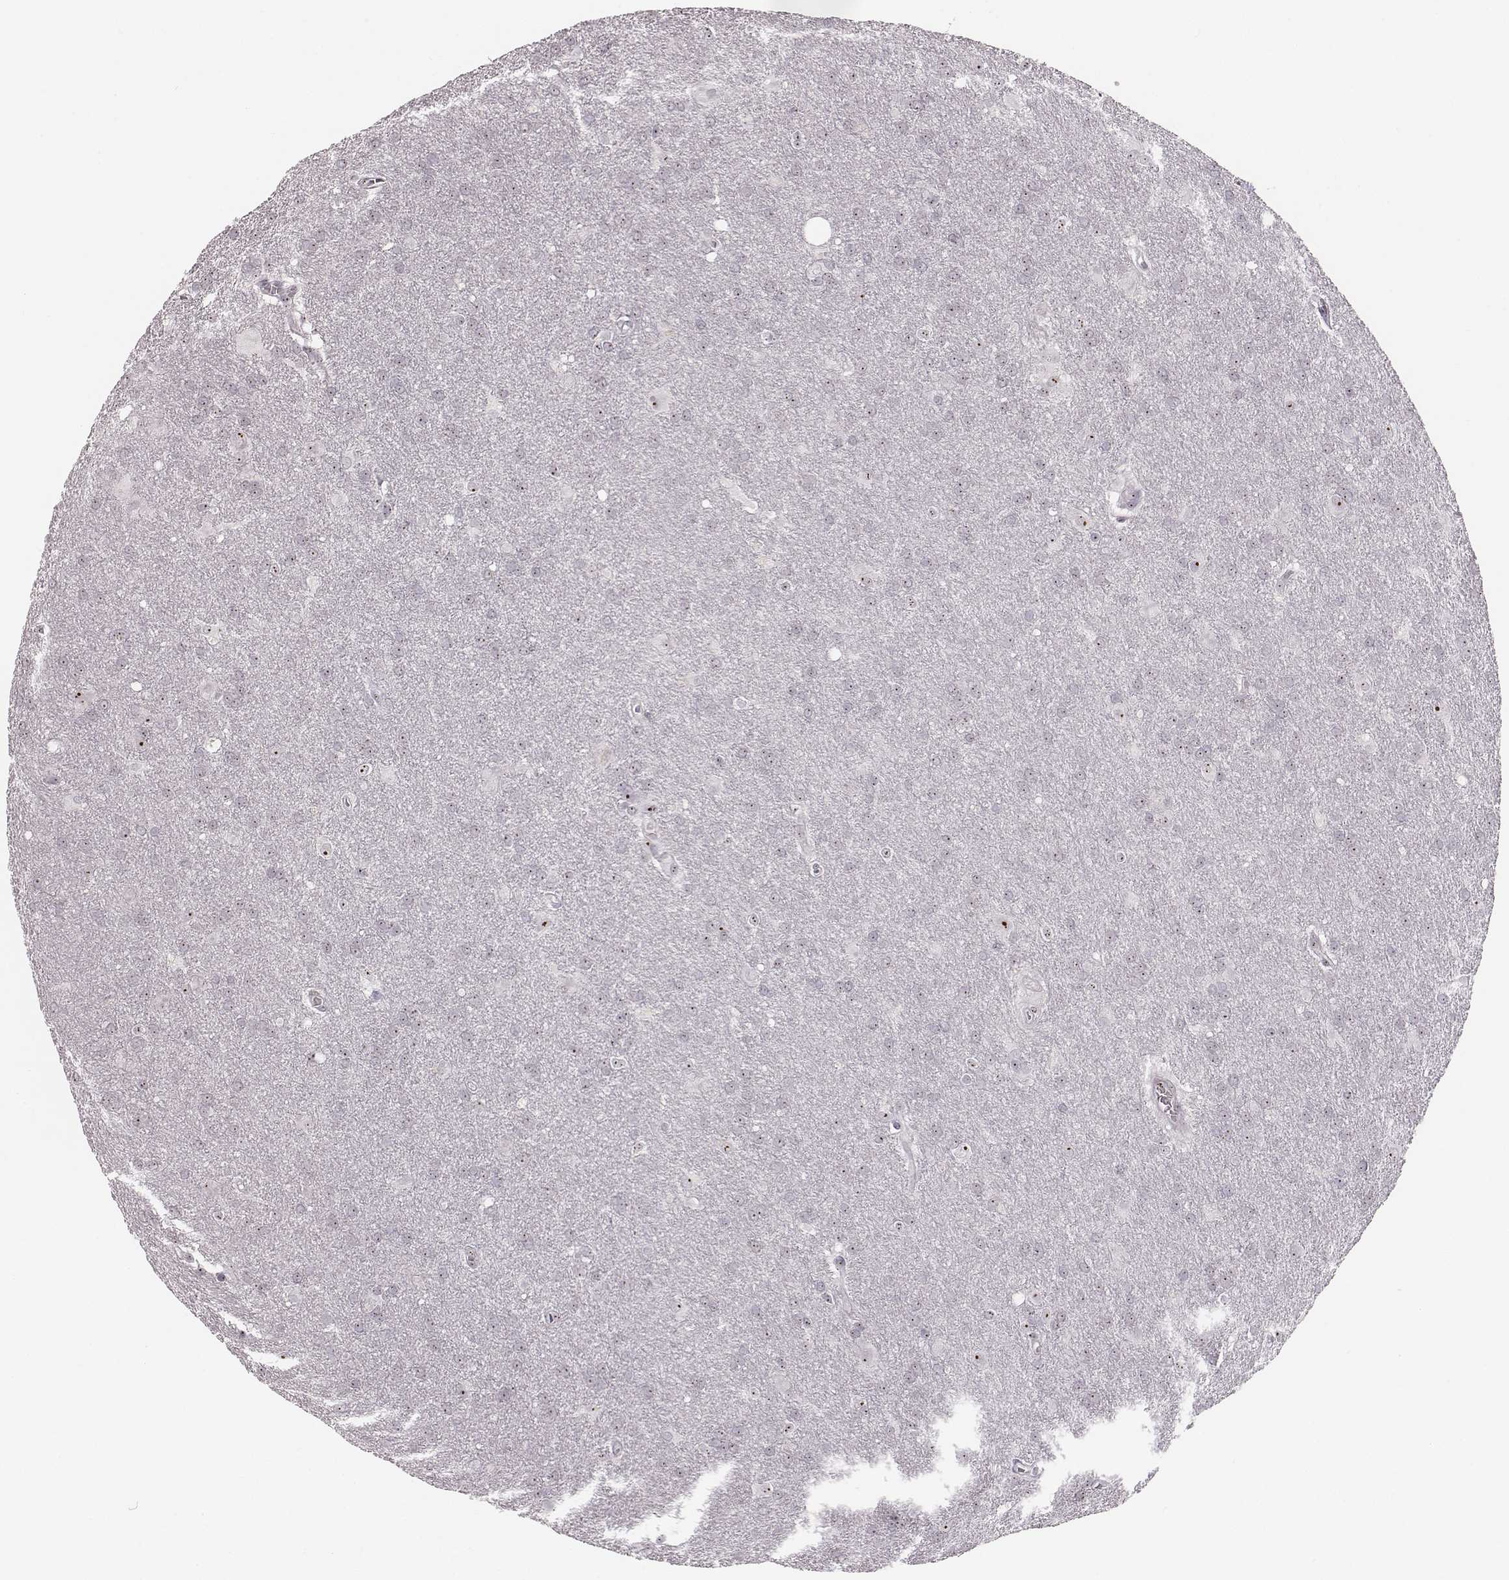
{"staining": {"intensity": "moderate", "quantity": ">75%", "location": "nuclear"}, "tissue": "glioma", "cell_type": "Tumor cells", "image_type": "cancer", "snomed": [{"axis": "morphology", "description": "Glioma, malignant, Low grade"}, {"axis": "topography", "description": "Brain"}], "caption": "Immunohistochemistry (IHC) of human glioma exhibits medium levels of moderate nuclear staining in approximately >75% of tumor cells. Using DAB (3,3'-diaminobenzidine) (brown) and hematoxylin (blue) stains, captured at high magnification using brightfield microscopy.", "gene": "NOP56", "patient": {"sex": "male", "age": 58}}